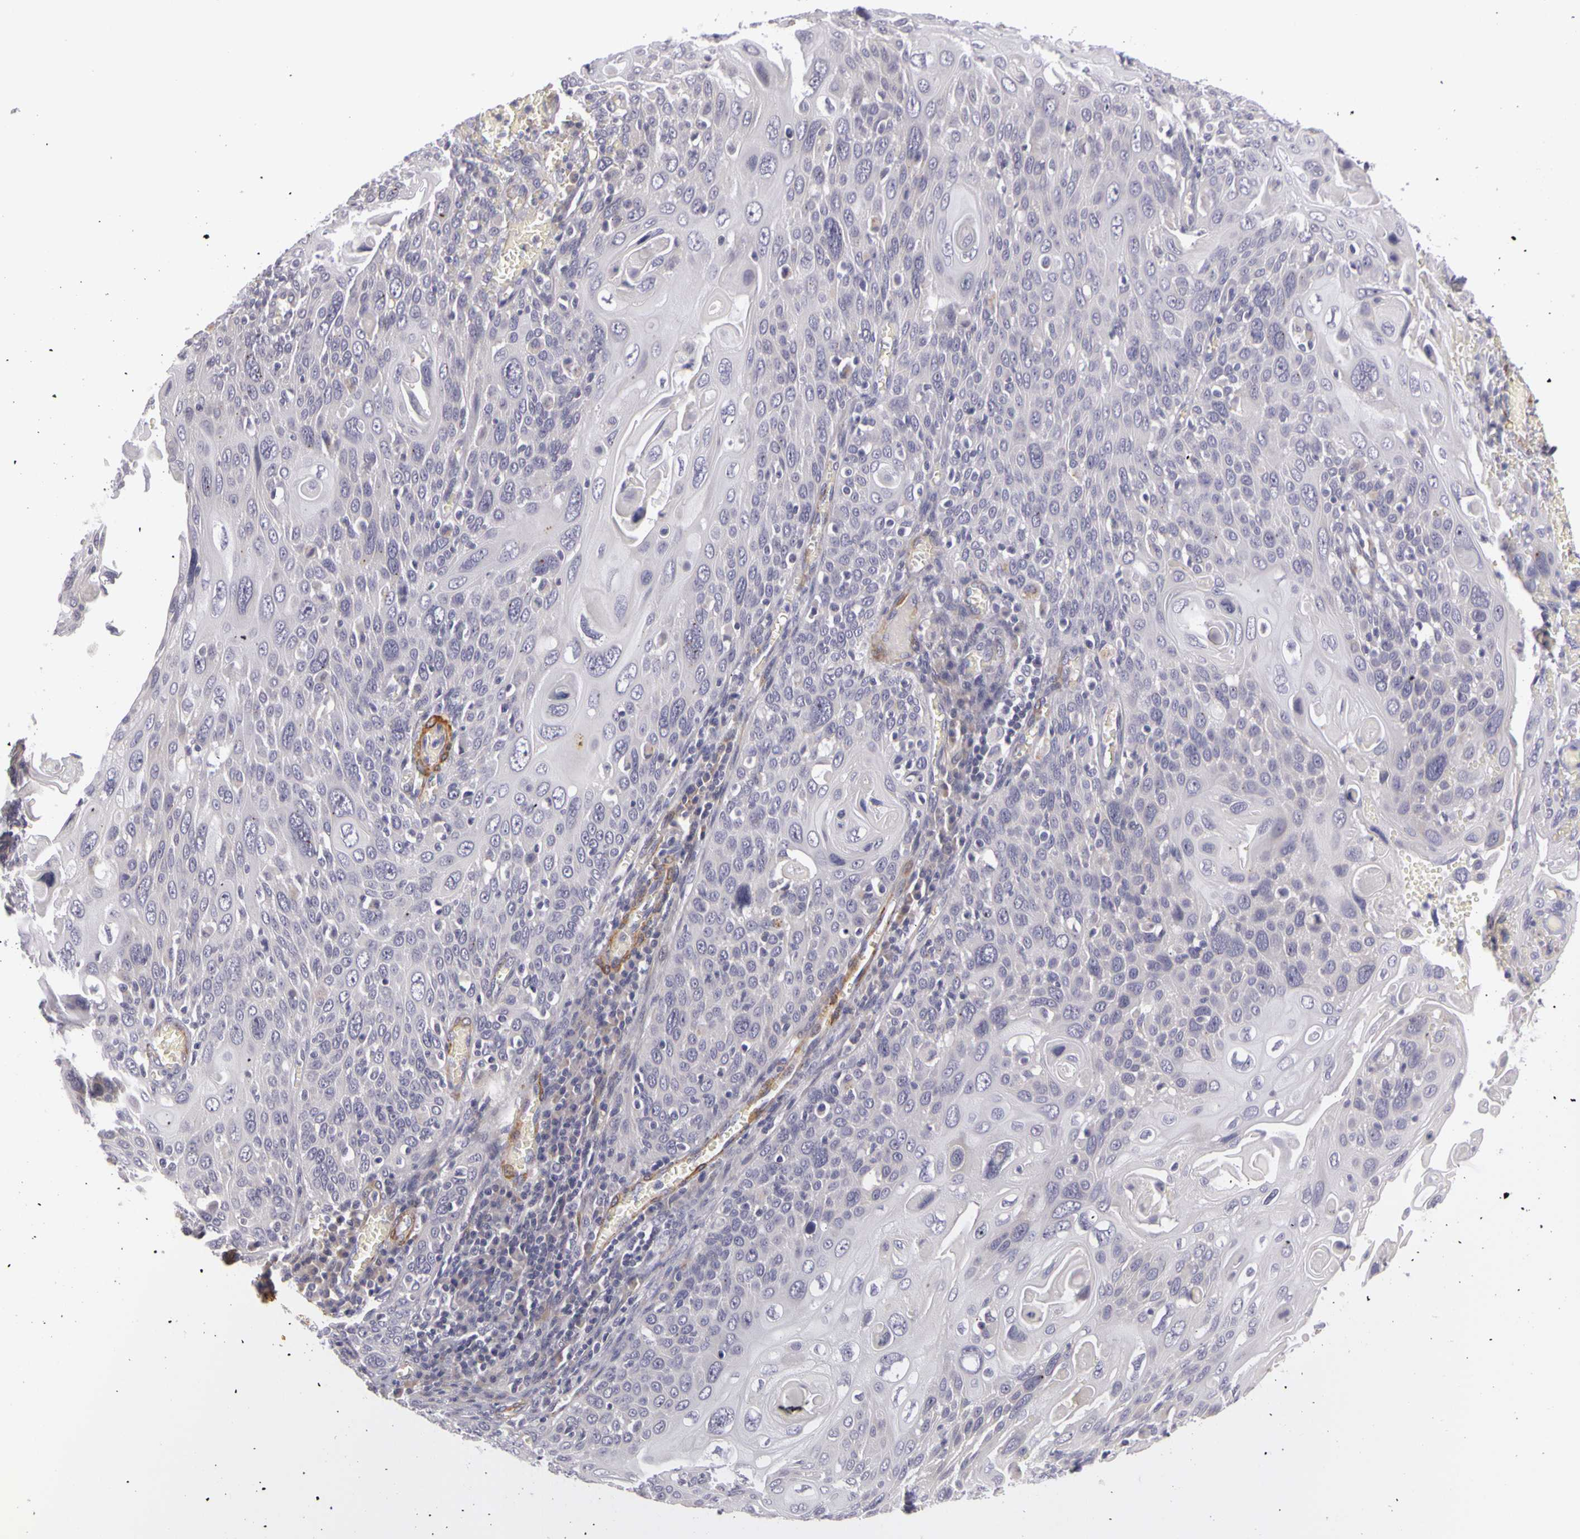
{"staining": {"intensity": "negative", "quantity": "none", "location": "none"}, "tissue": "cervical cancer", "cell_type": "Tumor cells", "image_type": "cancer", "snomed": [{"axis": "morphology", "description": "Squamous cell carcinoma, NOS"}, {"axis": "topography", "description": "Cervix"}], "caption": "Immunohistochemistry micrograph of neoplastic tissue: cervical cancer stained with DAB (3,3'-diaminobenzidine) exhibits no significant protein expression in tumor cells. (Brightfield microscopy of DAB IHC at high magnification).", "gene": "CNTN2", "patient": {"sex": "female", "age": 54}}